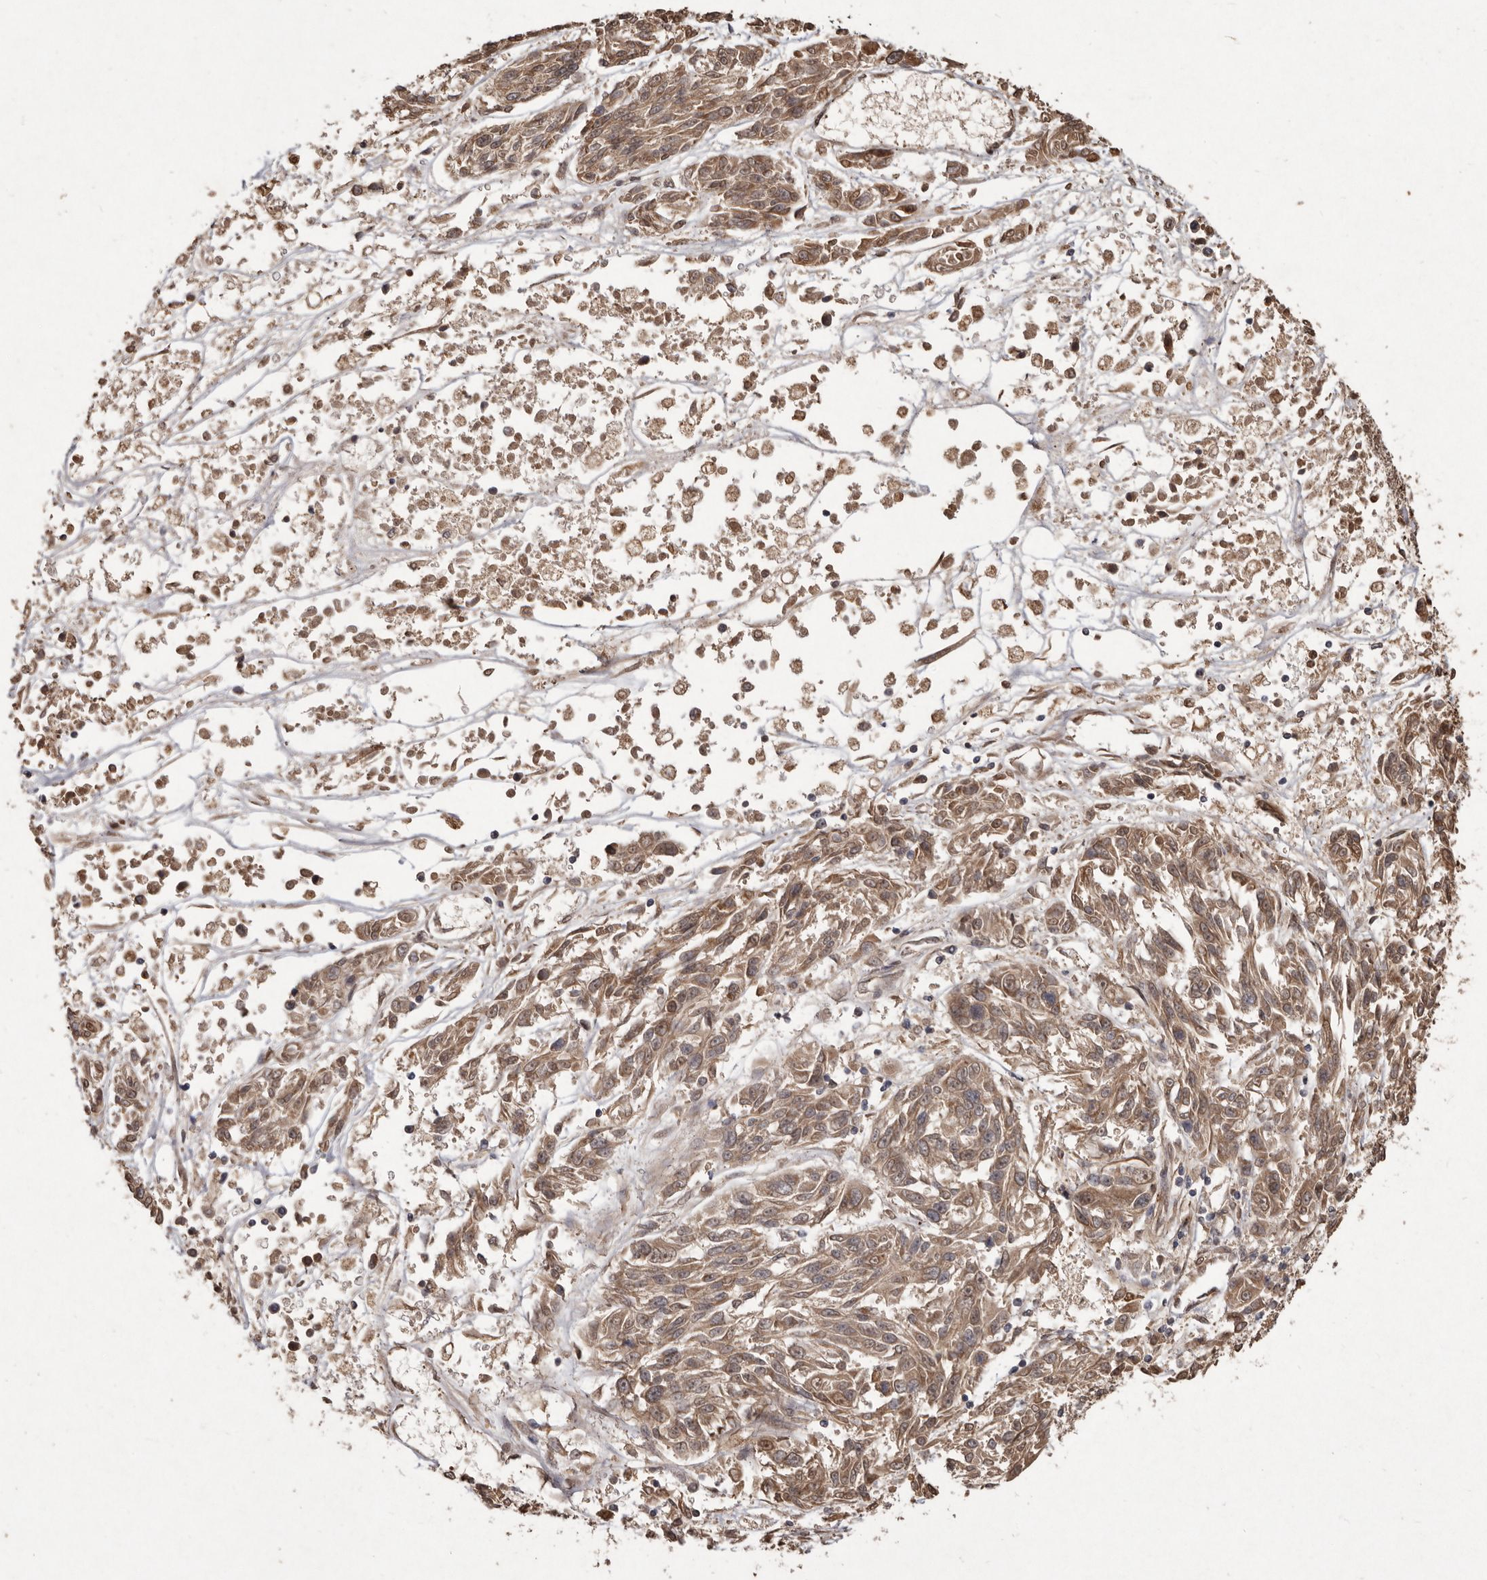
{"staining": {"intensity": "weak", "quantity": ">75%", "location": "cytoplasmic/membranous"}, "tissue": "melanoma", "cell_type": "Tumor cells", "image_type": "cancer", "snomed": [{"axis": "morphology", "description": "Malignant melanoma, NOS"}, {"axis": "topography", "description": "Skin"}], "caption": "Weak cytoplasmic/membranous expression is present in about >75% of tumor cells in malignant melanoma. (DAB IHC, brown staining for protein, blue staining for nuclei).", "gene": "SEMA3A", "patient": {"sex": "male", "age": 53}}